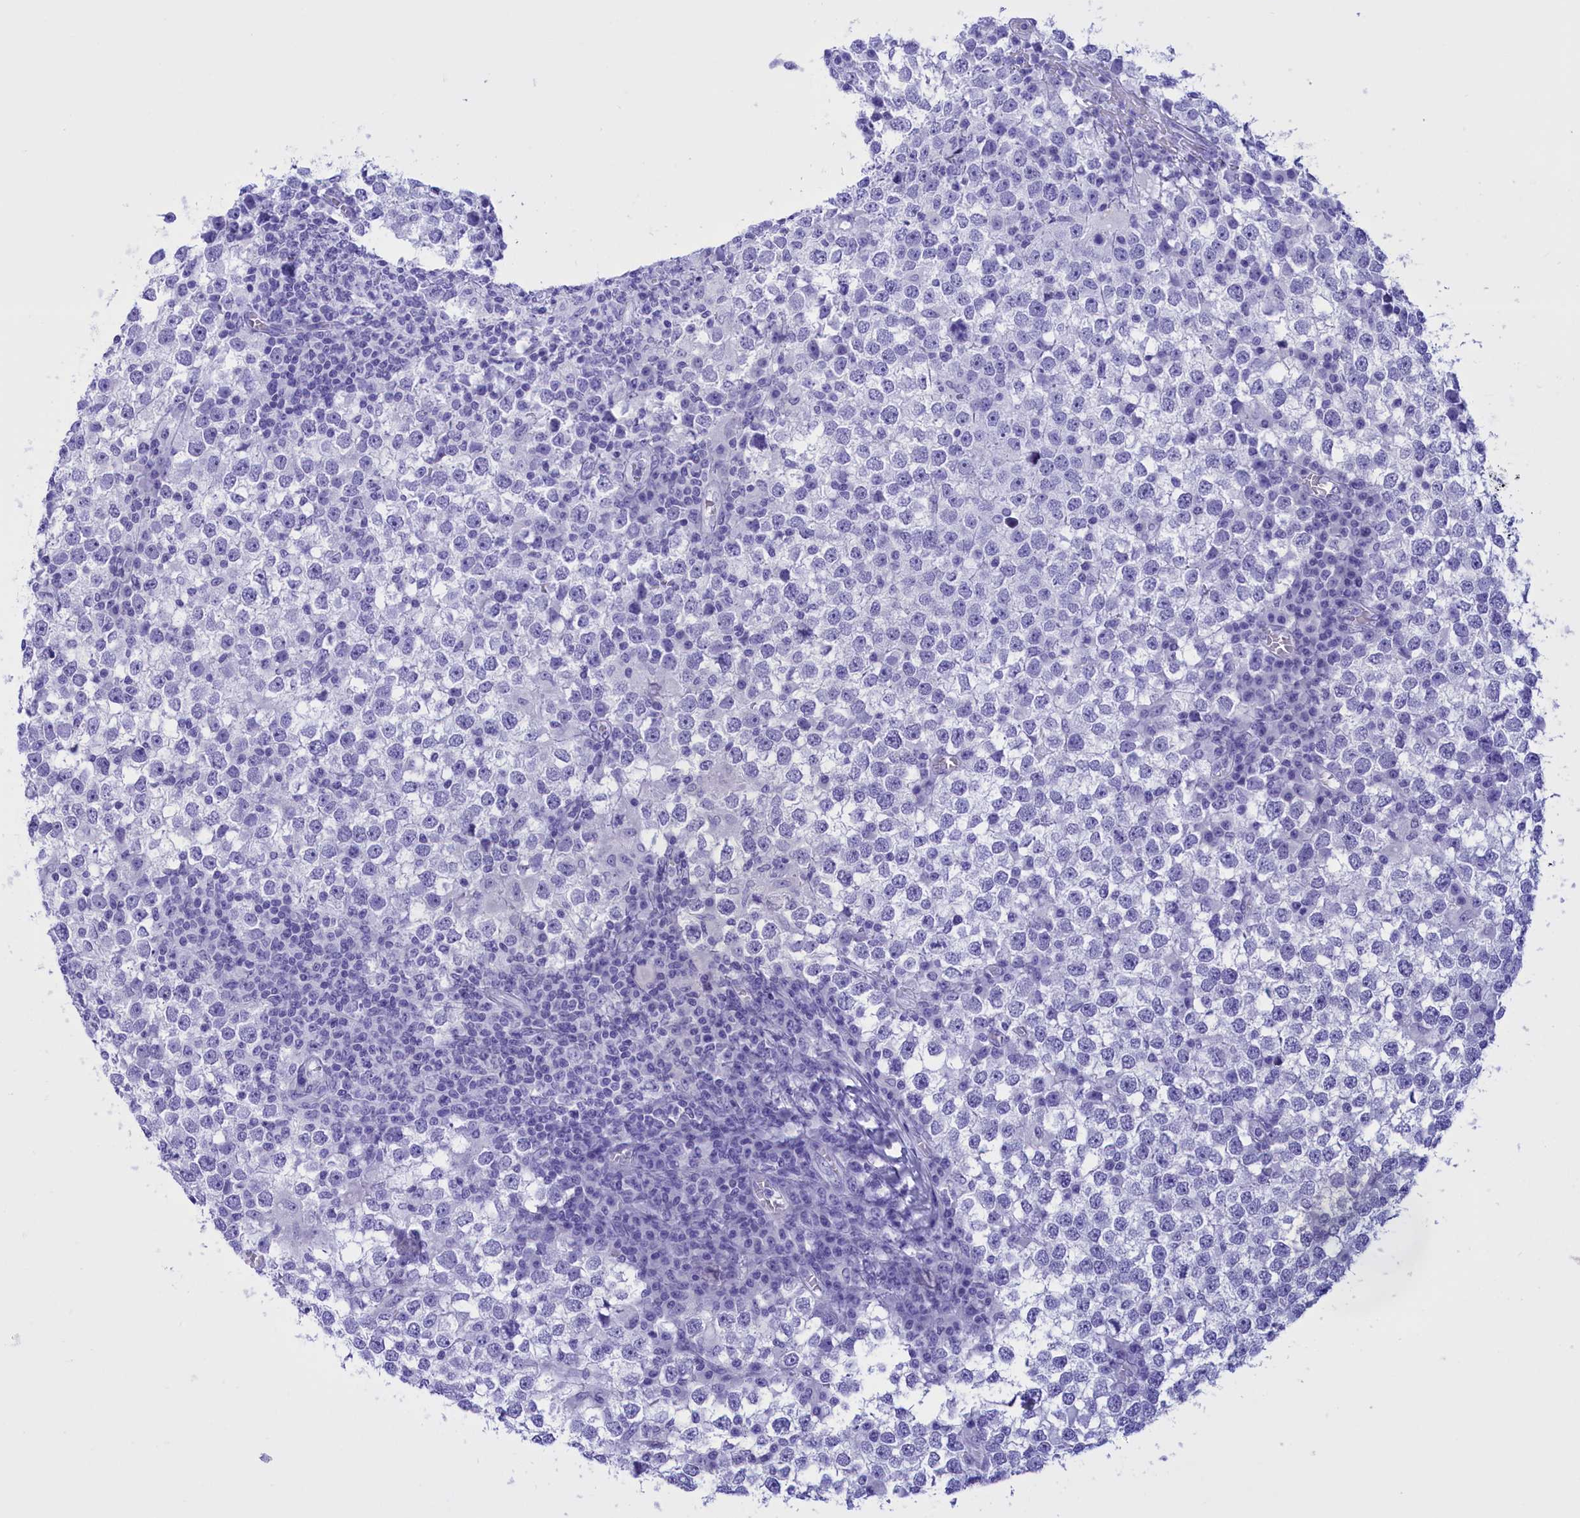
{"staining": {"intensity": "negative", "quantity": "none", "location": "none"}, "tissue": "testis cancer", "cell_type": "Tumor cells", "image_type": "cancer", "snomed": [{"axis": "morphology", "description": "Seminoma, NOS"}, {"axis": "topography", "description": "Testis"}], "caption": "Tumor cells show no significant staining in testis cancer.", "gene": "BRI3", "patient": {"sex": "male", "age": 65}}